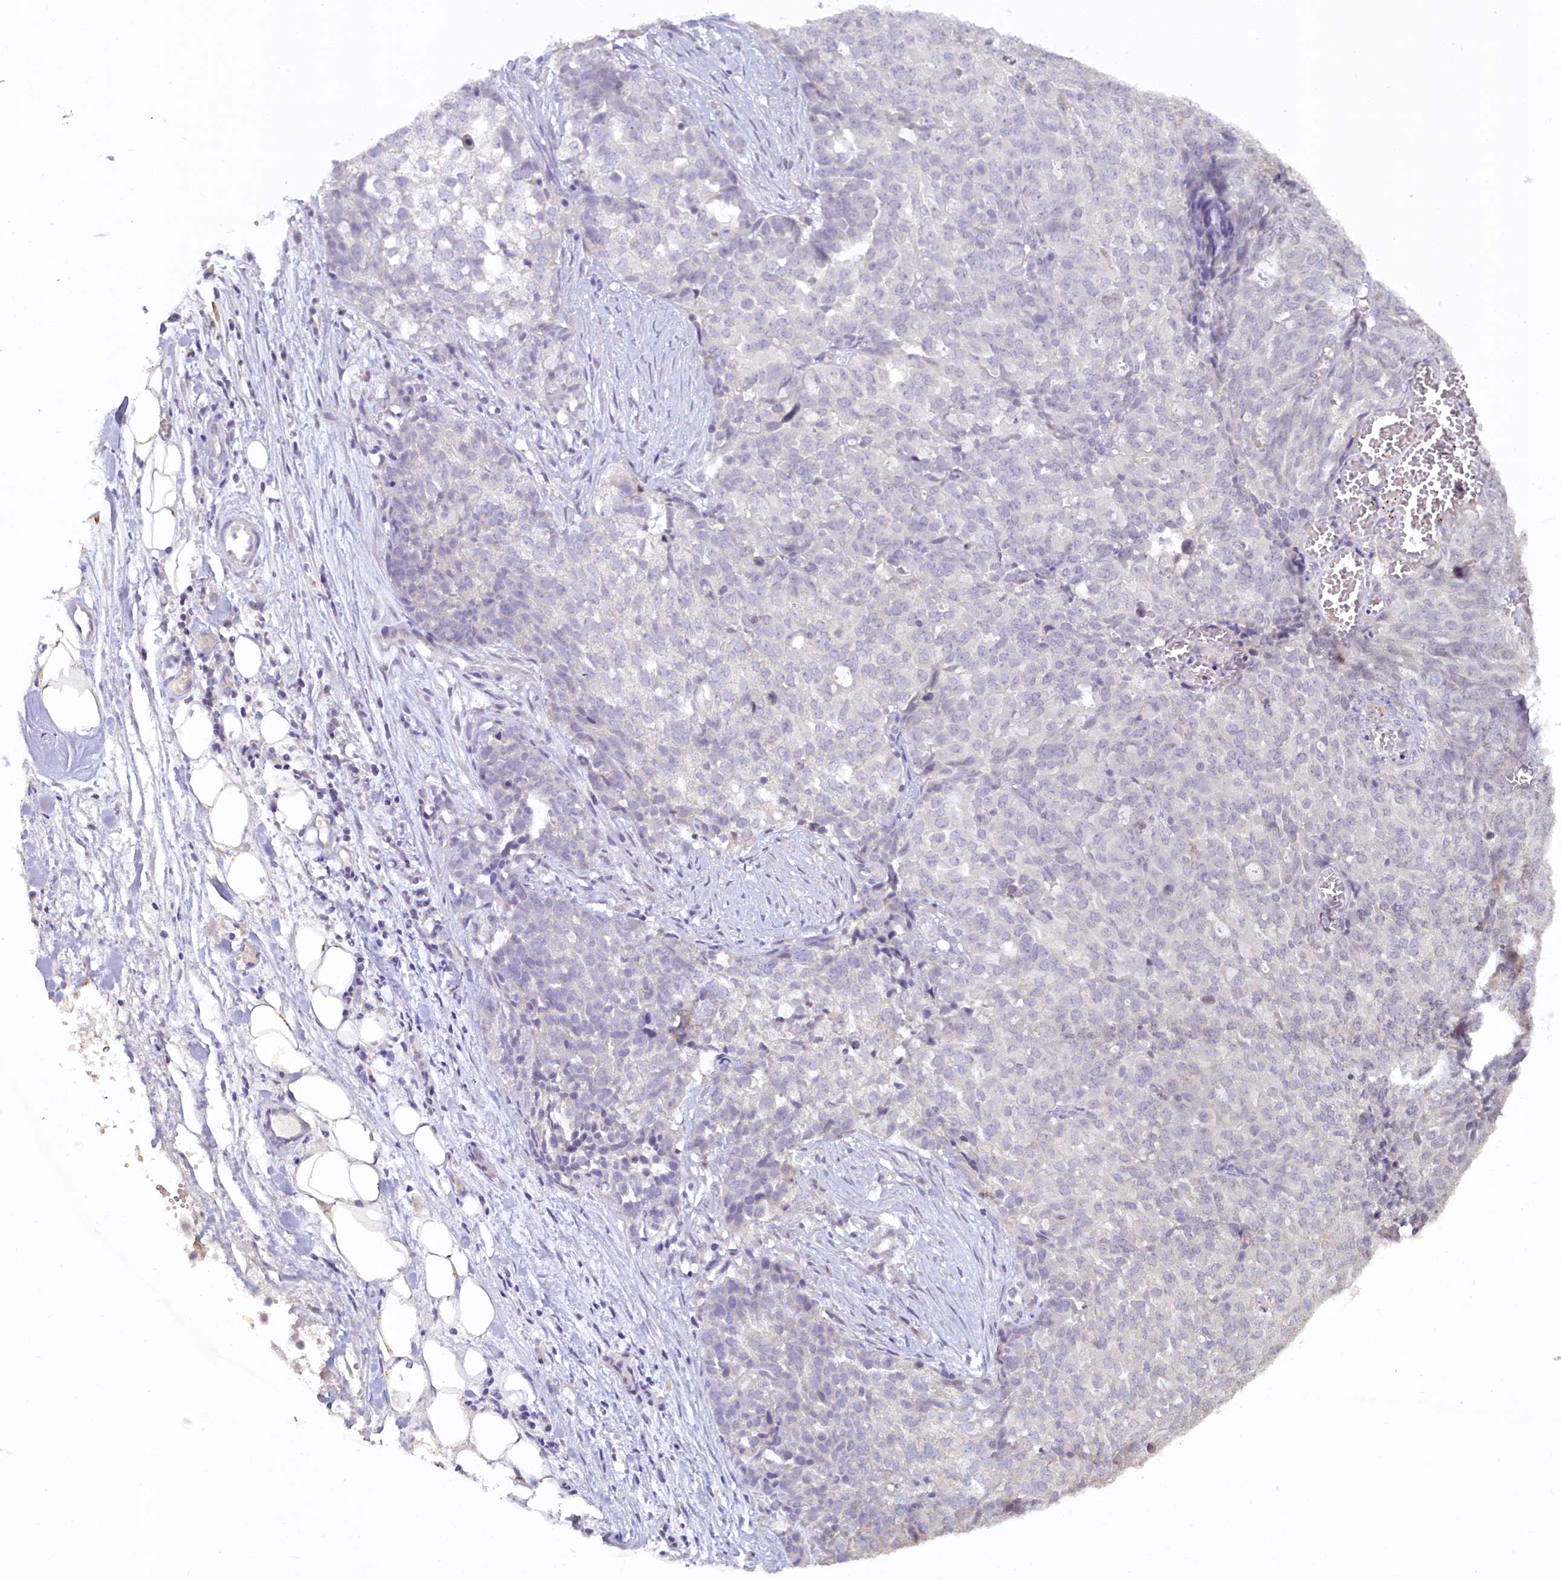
{"staining": {"intensity": "negative", "quantity": "none", "location": "none"}, "tissue": "ovarian cancer", "cell_type": "Tumor cells", "image_type": "cancer", "snomed": [{"axis": "morphology", "description": "Cystadenocarcinoma, serous, NOS"}, {"axis": "topography", "description": "Soft tissue"}, {"axis": "topography", "description": "Ovary"}], "caption": "This is an immunohistochemistry (IHC) histopathology image of ovarian cancer. There is no positivity in tumor cells.", "gene": "MUCL1", "patient": {"sex": "female", "age": 57}}